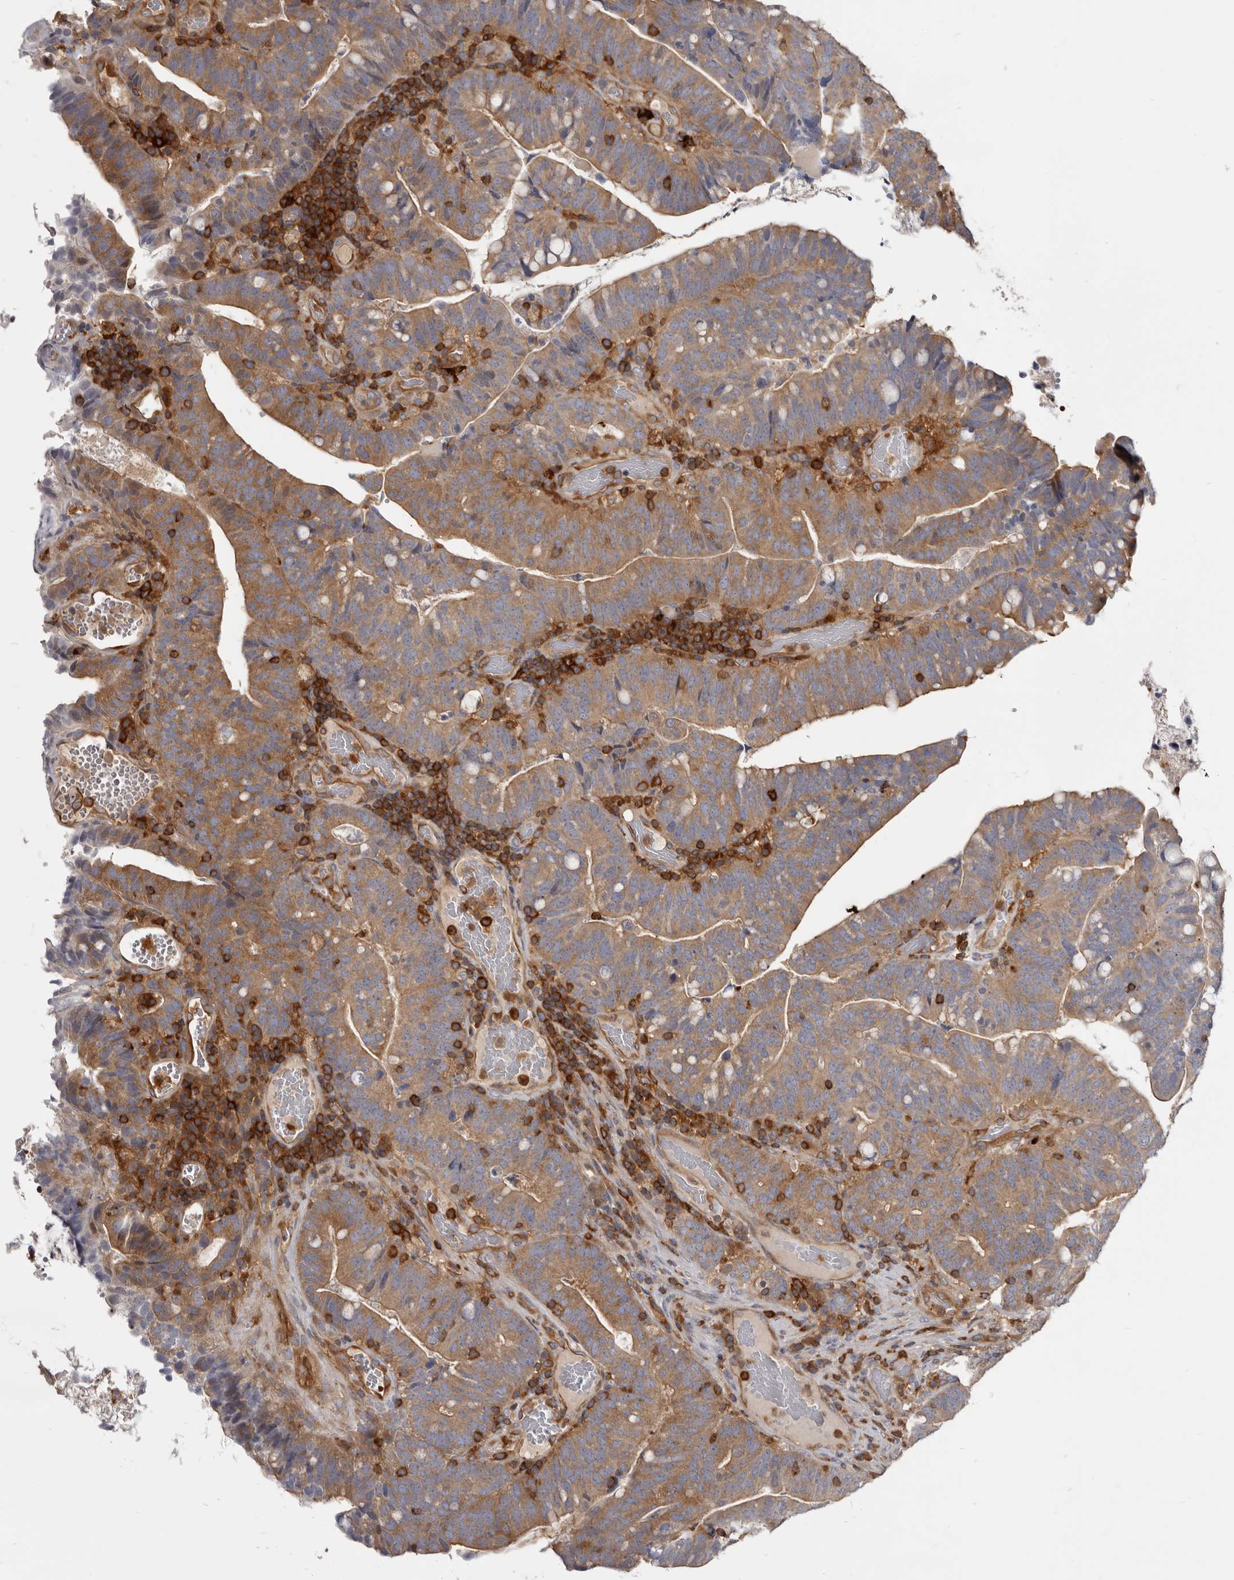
{"staining": {"intensity": "moderate", "quantity": ">75%", "location": "cytoplasmic/membranous"}, "tissue": "colorectal cancer", "cell_type": "Tumor cells", "image_type": "cancer", "snomed": [{"axis": "morphology", "description": "Adenocarcinoma, NOS"}, {"axis": "topography", "description": "Colon"}], "caption": "Protein expression analysis of colorectal cancer (adenocarcinoma) reveals moderate cytoplasmic/membranous expression in about >75% of tumor cells. The protein of interest is shown in brown color, while the nuclei are stained blue.", "gene": "CBL", "patient": {"sex": "female", "age": 66}}